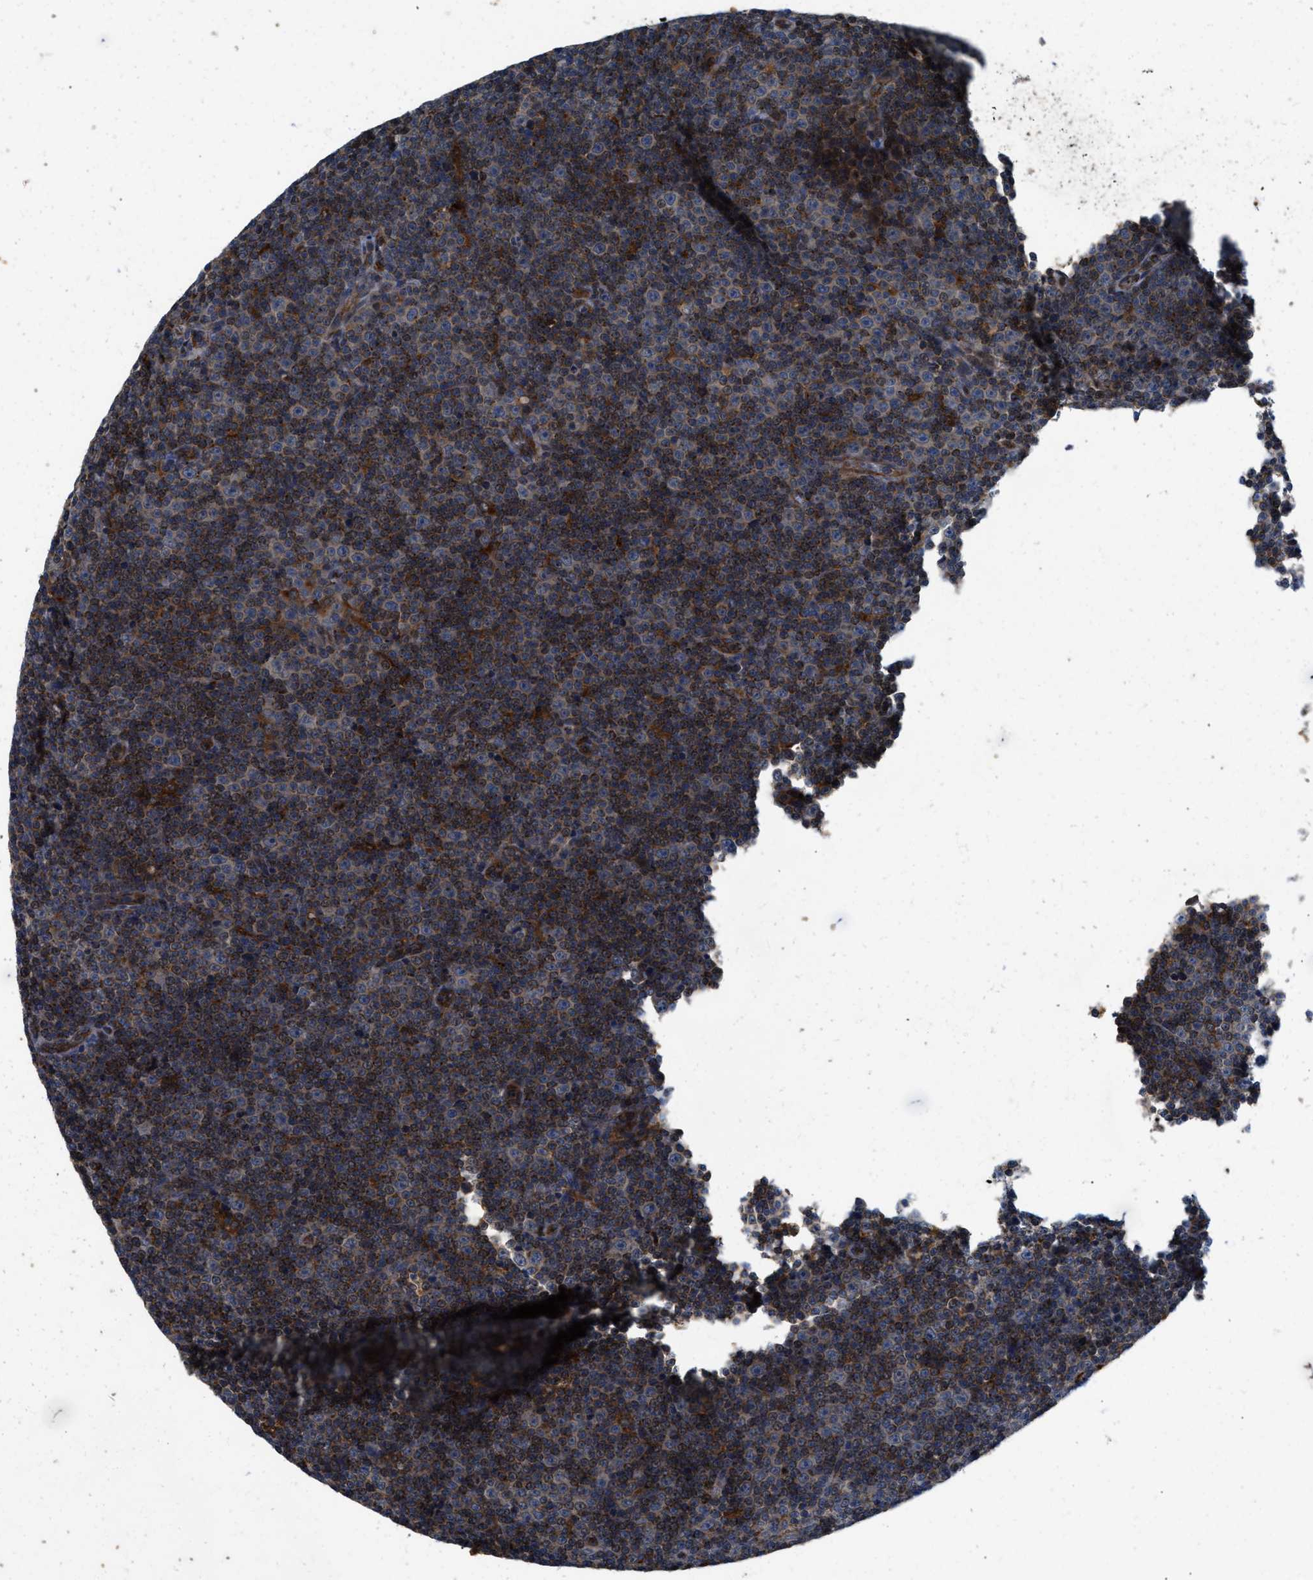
{"staining": {"intensity": "moderate", "quantity": "25%-75%", "location": "cytoplasmic/membranous"}, "tissue": "lymphoma", "cell_type": "Tumor cells", "image_type": "cancer", "snomed": [{"axis": "morphology", "description": "Malignant lymphoma, non-Hodgkin's type, Low grade"}, {"axis": "topography", "description": "Lymph node"}], "caption": "Immunohistochemistry micrograph of neoplastic tissue: malignant lymphoma, non-Hodgkin's type (low-grade) stained using immunohistochemistry (IHC) reveals medium levels of moderate protein expression localized specifically in the cytoplasmic/membranous of tumor cells, appearing as a cytoplasmic/membranous brown color.", "gene": "ENPP4", "patient": {"sex": "female", "age": 67}}